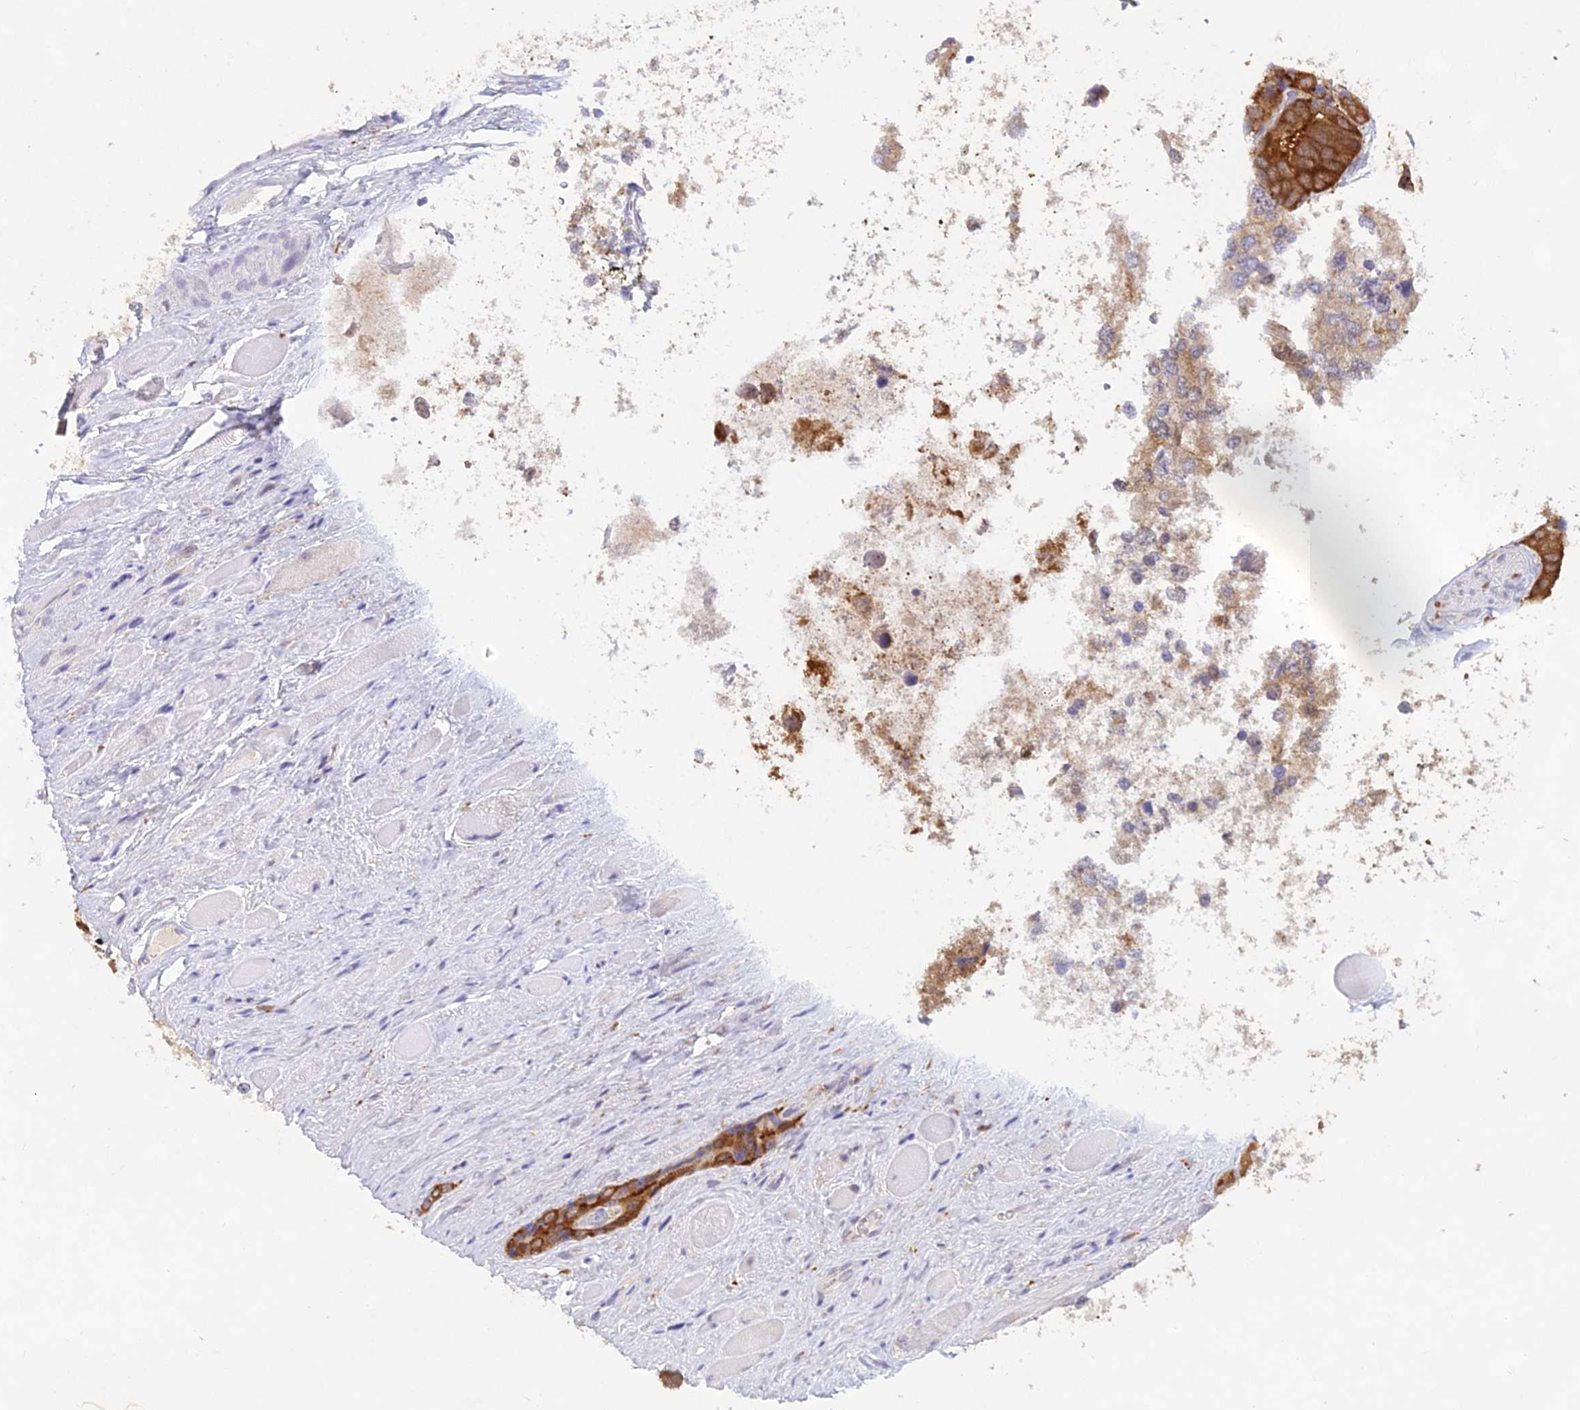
{"staining": {"intensity": "strong", "quantity": ">75%", "location": "cytoplasmic/membranous,nuclear"}, "tissue": "prostate cancer", "cell_type": "Tumor cells", "image_type": "cancer", "snomed": [{"axis": "morphology", "description": "Adenocarcinoma, High grade"}, {"axis": "topography", "description": "Prostate"}], "caption": "This image displays immunohistochemistry staining of prostate high-grade adenocarcinoma, with high strong cytoplasmic/membranous and nuclear positivity in about >75% of tumor cells.", "gene": "UBE2G1", "patient": {"sex": "male", "age": 72}}